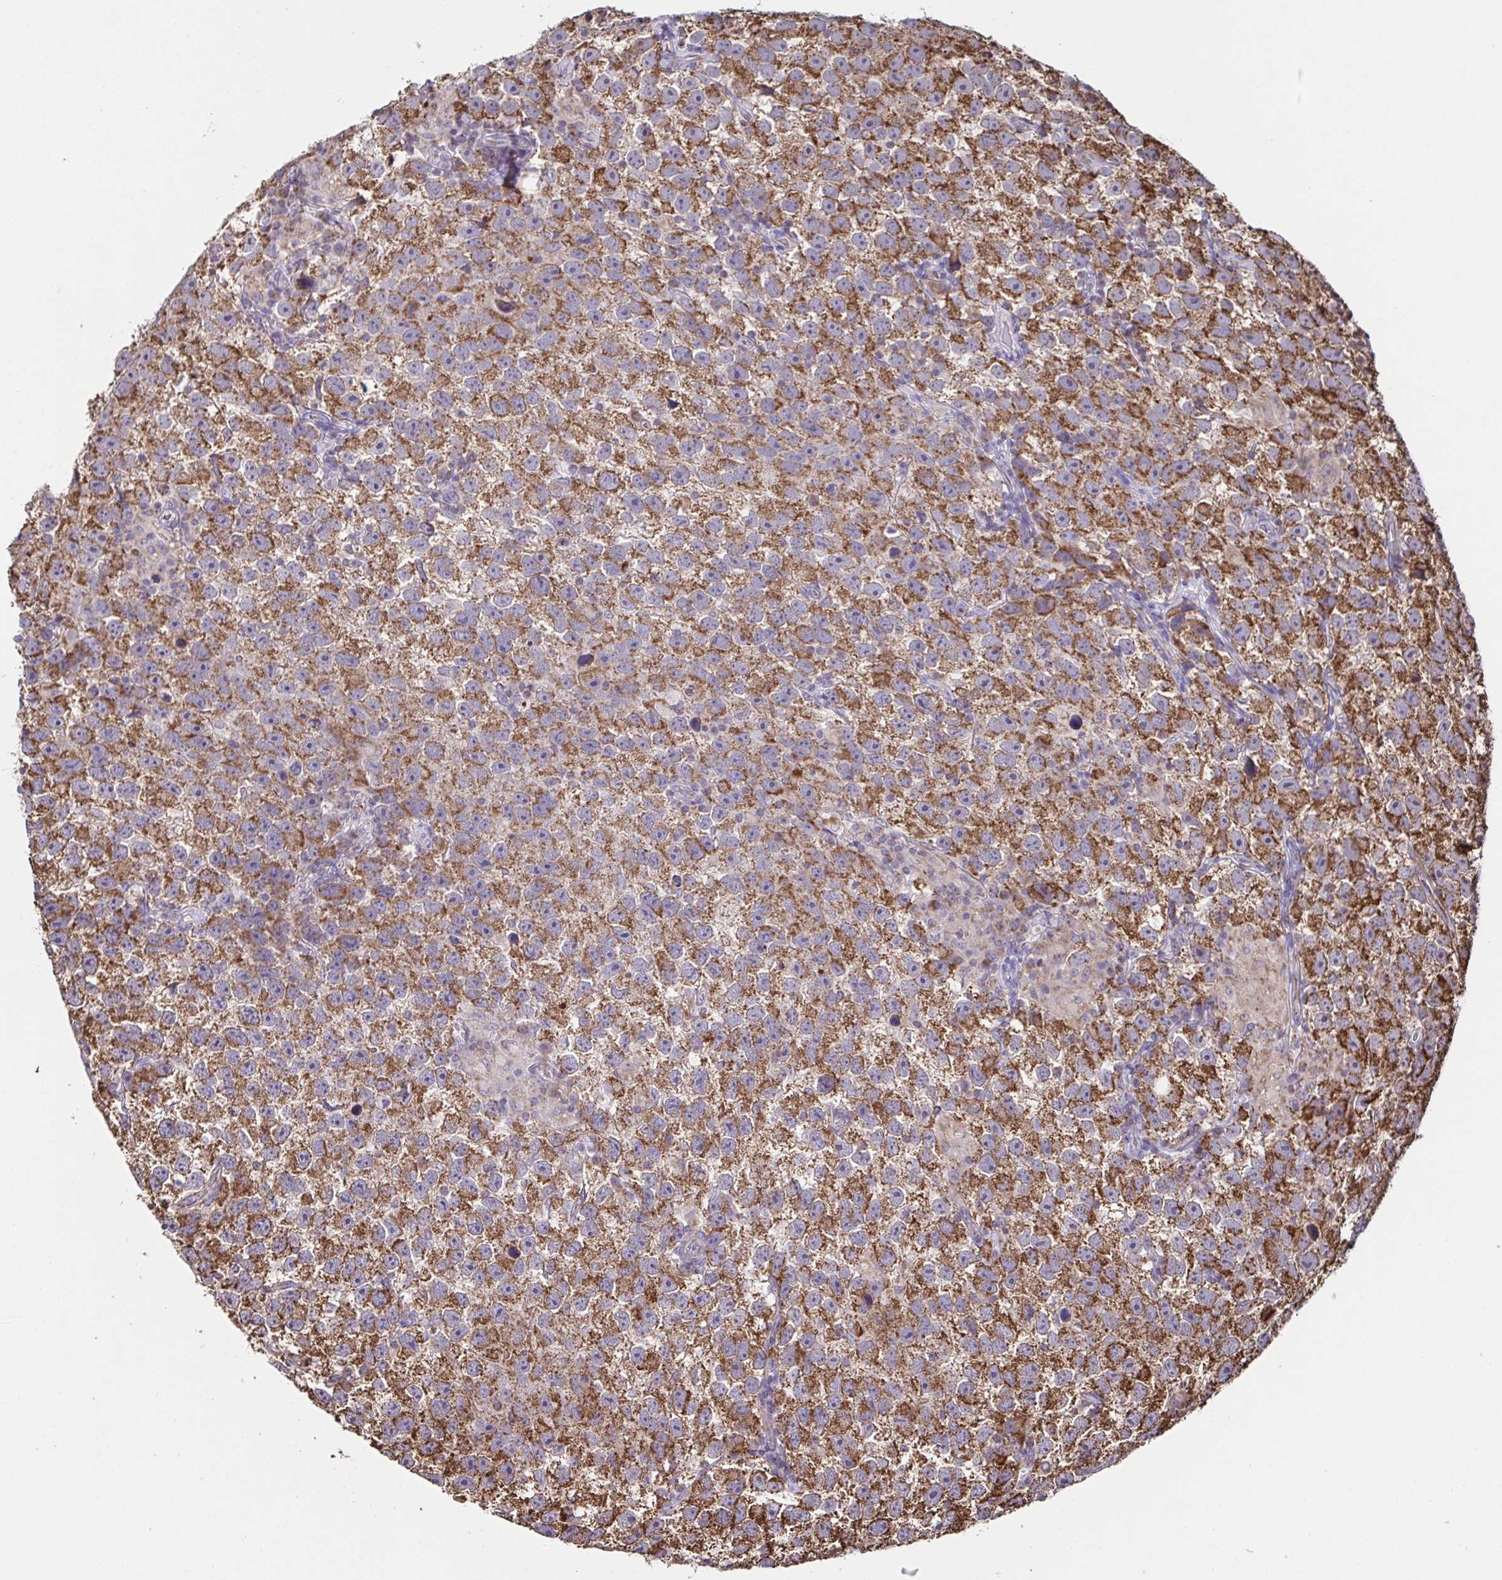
{"staining": {"intensity": "strong", "quantity": ">75%", "location": "cytoplasmic/membranous"}, "tissue": "testis cancer", "cell_type": "Tumor cells", "image_type": "cancer", "snomed": [{"axis": "morphology", "description": "Seminoma, NOS"}, {"axis": "topography", "description": "Testis"}], "caption": "Brown immunohistochemical staining in human testis cancer demonstrates strong cytoplasmic/membranous positivity in approximately >75% of tumor cells.", "gene": "DIP2B", "patient": {"sex": "male", "age": 26}}